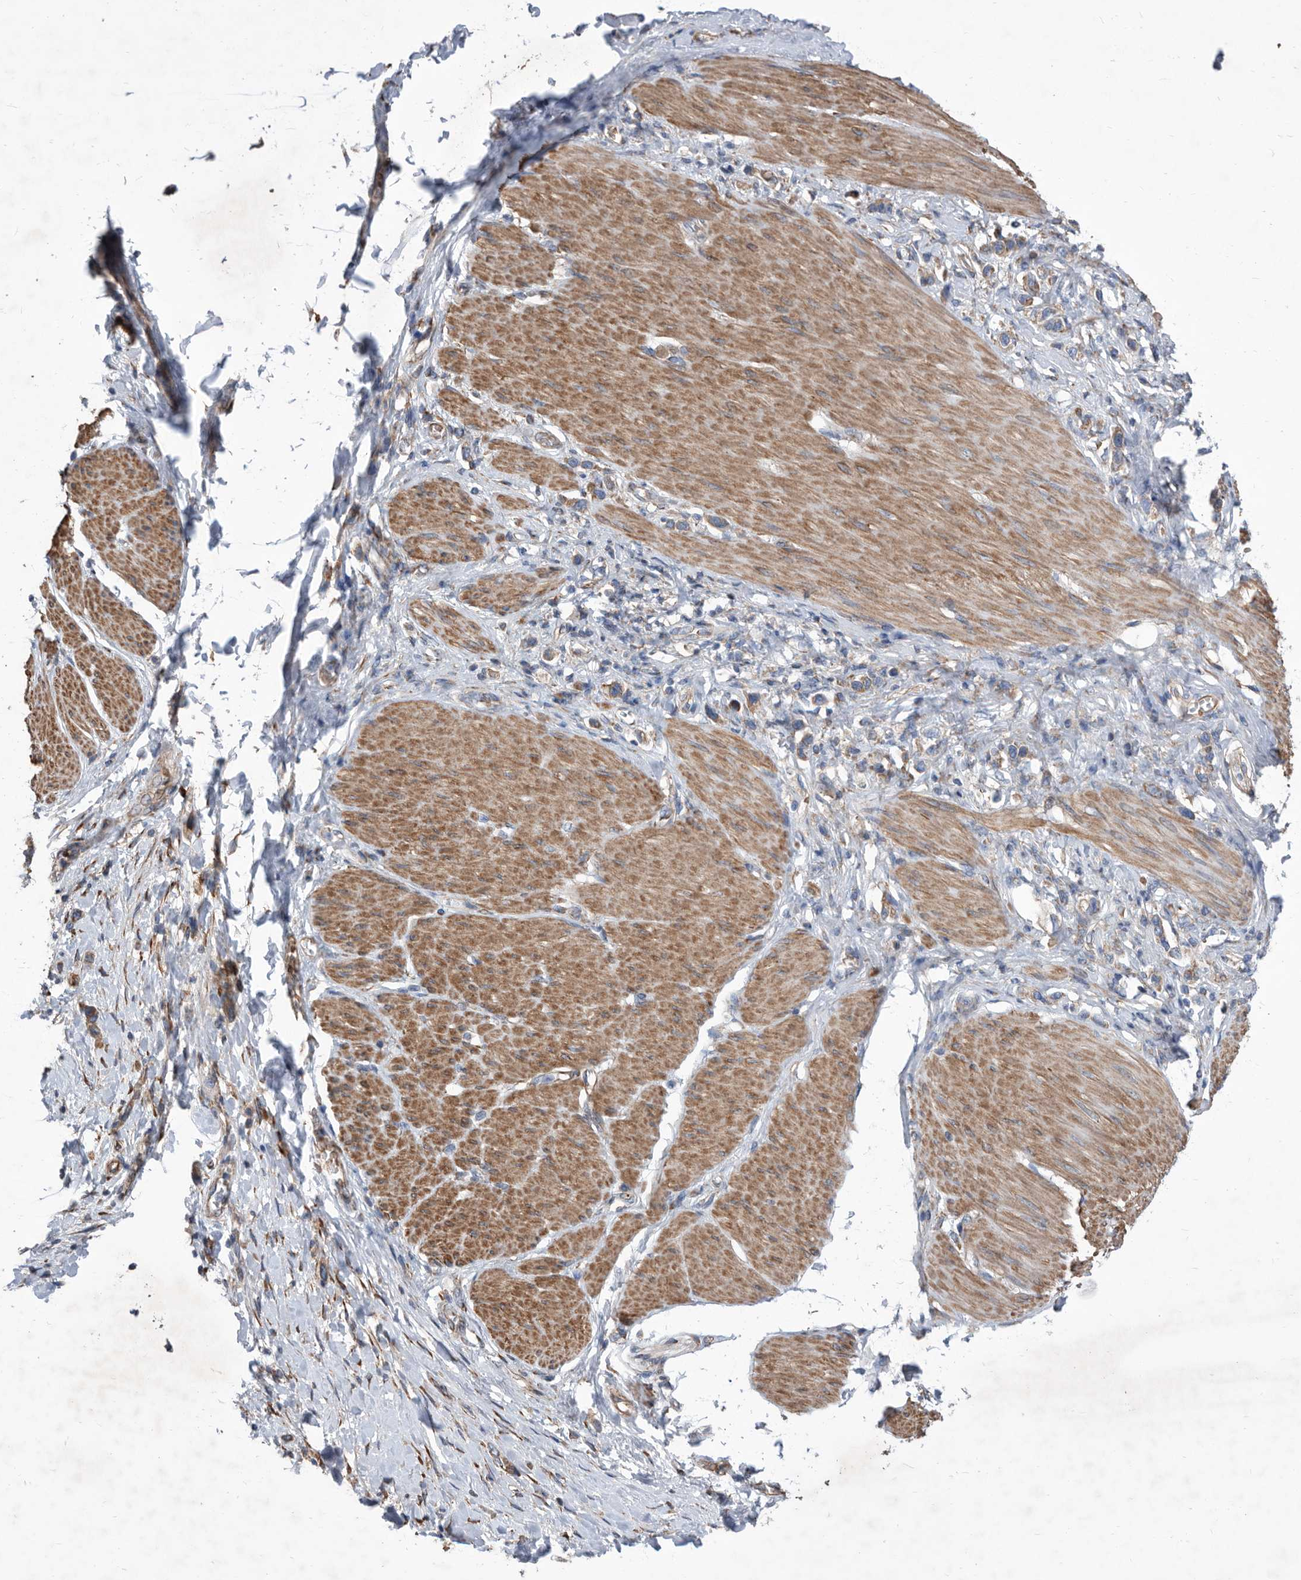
{"staining": {"intensity": "weak", "quantity": ">75%", "location": "cytoplasmic/membranous"}, "tissue": "stomach cancer", "cell_type": "Tumor cells", "image_type": "cancer", "snomed": [{"axis": "morphology", "description": "Adenocarcinoma, NOS"}, {"axis": "topography", "description": "Stomach"}], "caption": "Brown immunohistochemical staining in adenocarcinoma (stomach) reveals weak cytoplasmic/membranous positivity in about >75% of tumor cells.", "gene": "ATP13A3", "patient": {"sex": "female", "age": 65}}